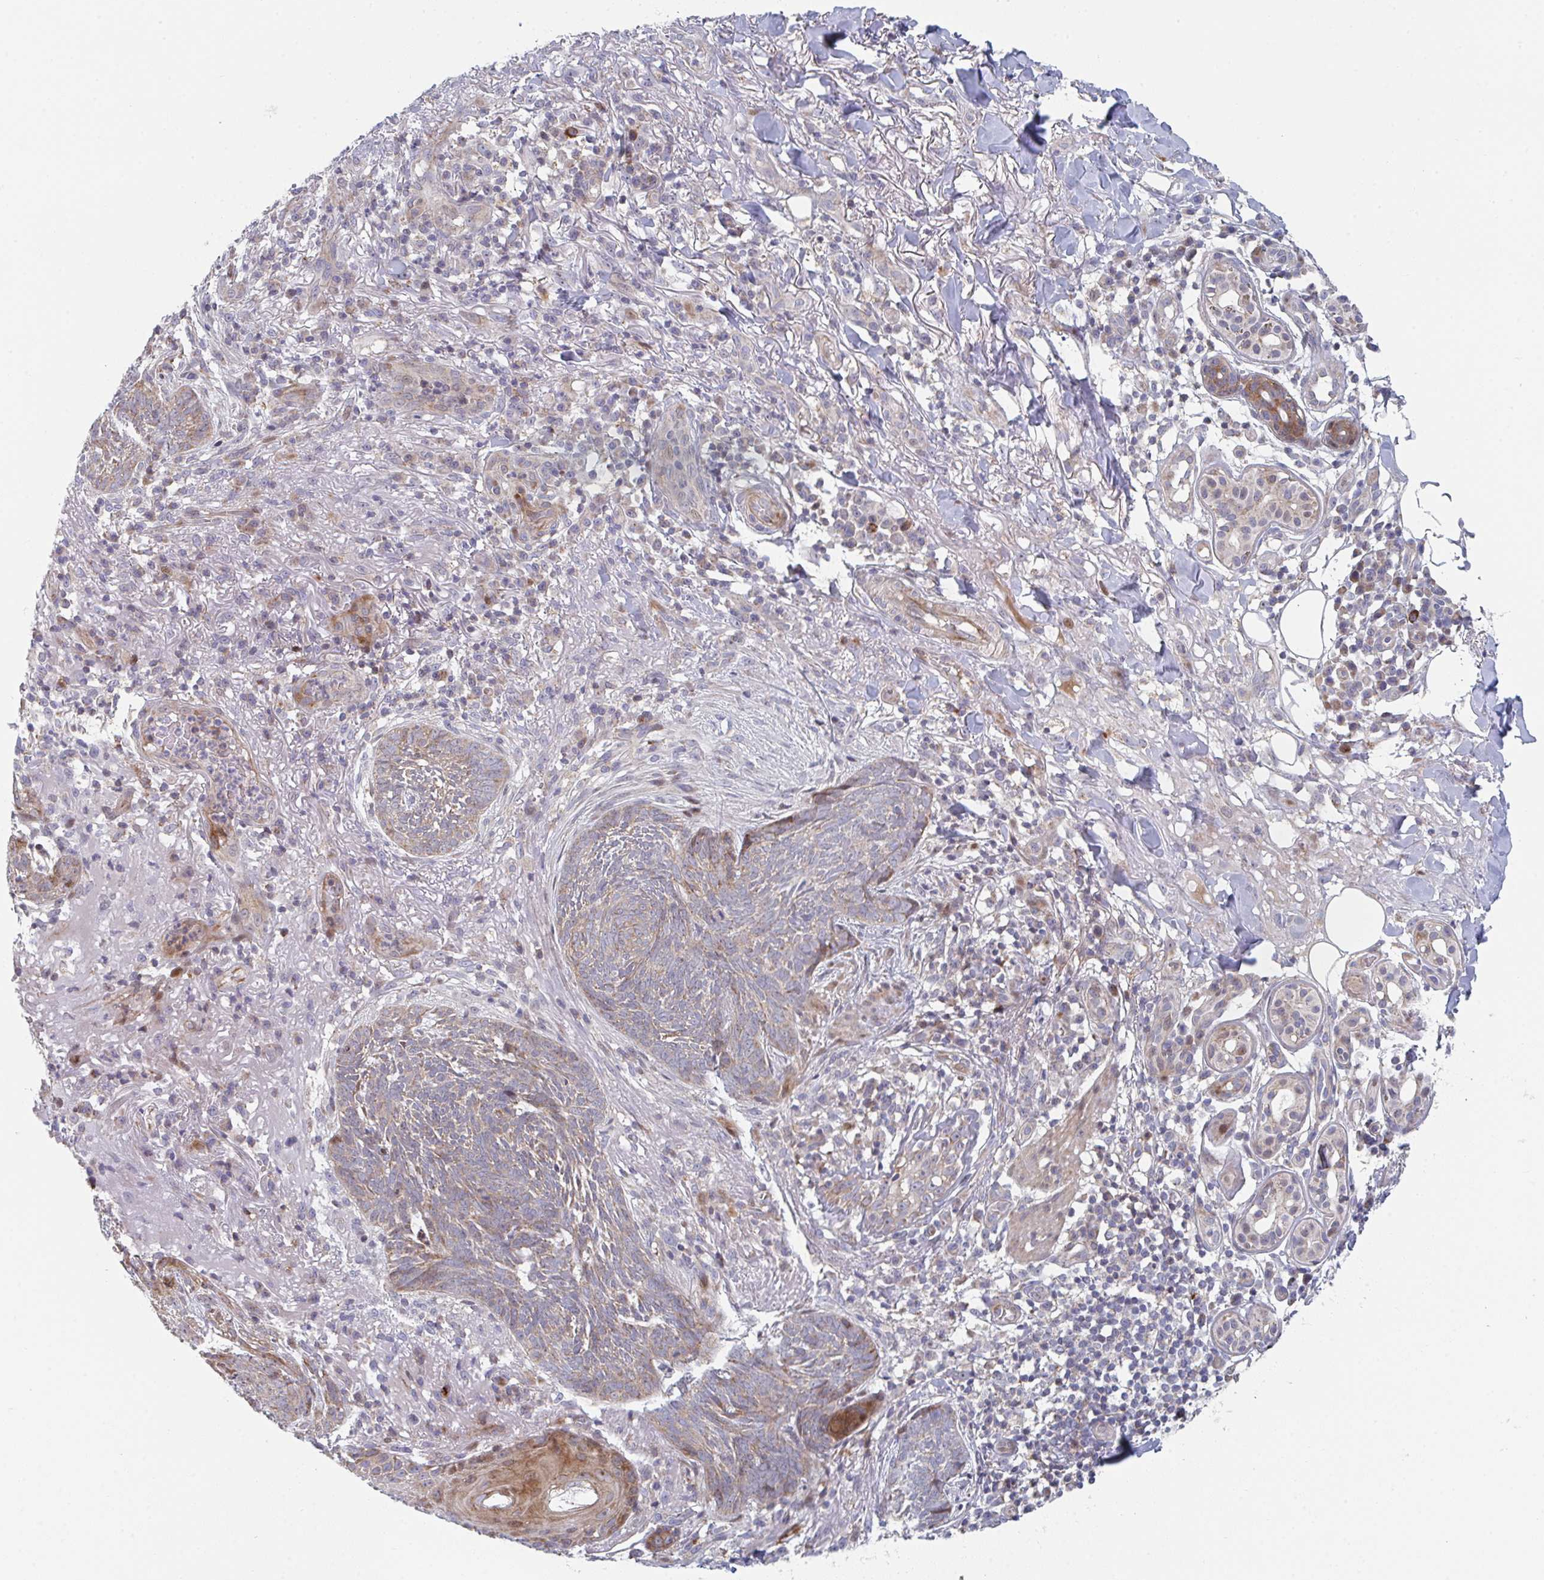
{"staining": {"intensity": "weak", "quantity": "25%-75%", "location": "cytoplasmic/membranous"}, "tissue": "skin cancer", "cell_type": "Tumor cells", "image_type": "cancer", "snomed": [{"axis": "morphology", "description": "Basal cell carcinoma"}, {"axis": "topography", "description": "Skin"}], "caption": "Immunohistochemistry (DAB) staining of human skin cancer (basal cell carcinoma) reveals weak cytoplasmic/membranous protein positivity in about 25%-75% of tumor cells.", "gene": "ZNF644", "patient": {"sex": "female", "age": 93}}